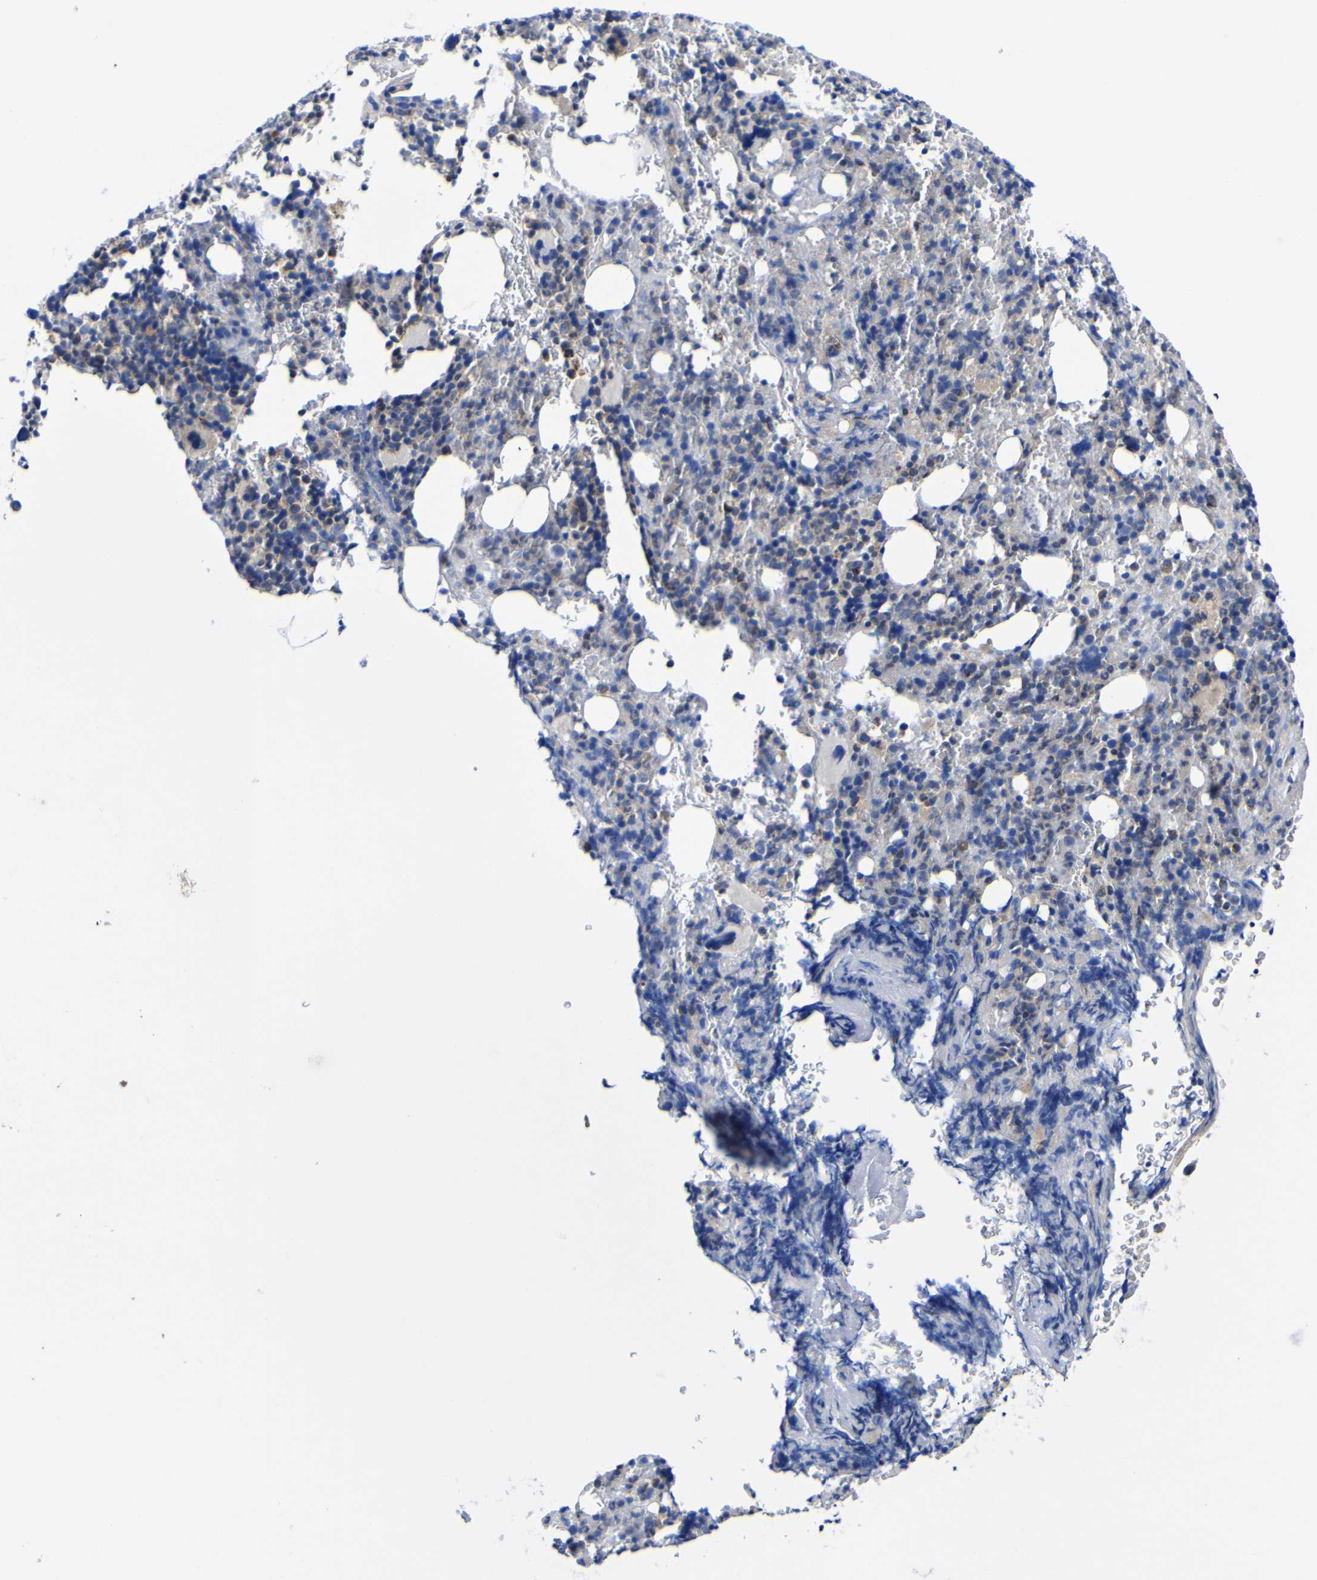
{"staining": {"intensity": "moderate", "quantity": "25%-75%", "location": "cytoplasmic/membranous"}, "tissue": "bone marrow", "cell_type": "Hematopoietic cells", "image_type": "normal", "snomed": [{"axis": "morphology", "description": "Normal tissue, NOS"}, {"axis": "morphology", "description": "Inflammation, NOS"}, {"axis": "topography", "description": "Bone marrow"}], "caption": "IHC (DAB) staining of normal bone marrow reveals moderate cytoplasmic/membranous protein staining in about 25%-75% of hematopoietic cells.", "gene": "CCDC90B", "patient": {"sex": "male", "age": 72}}